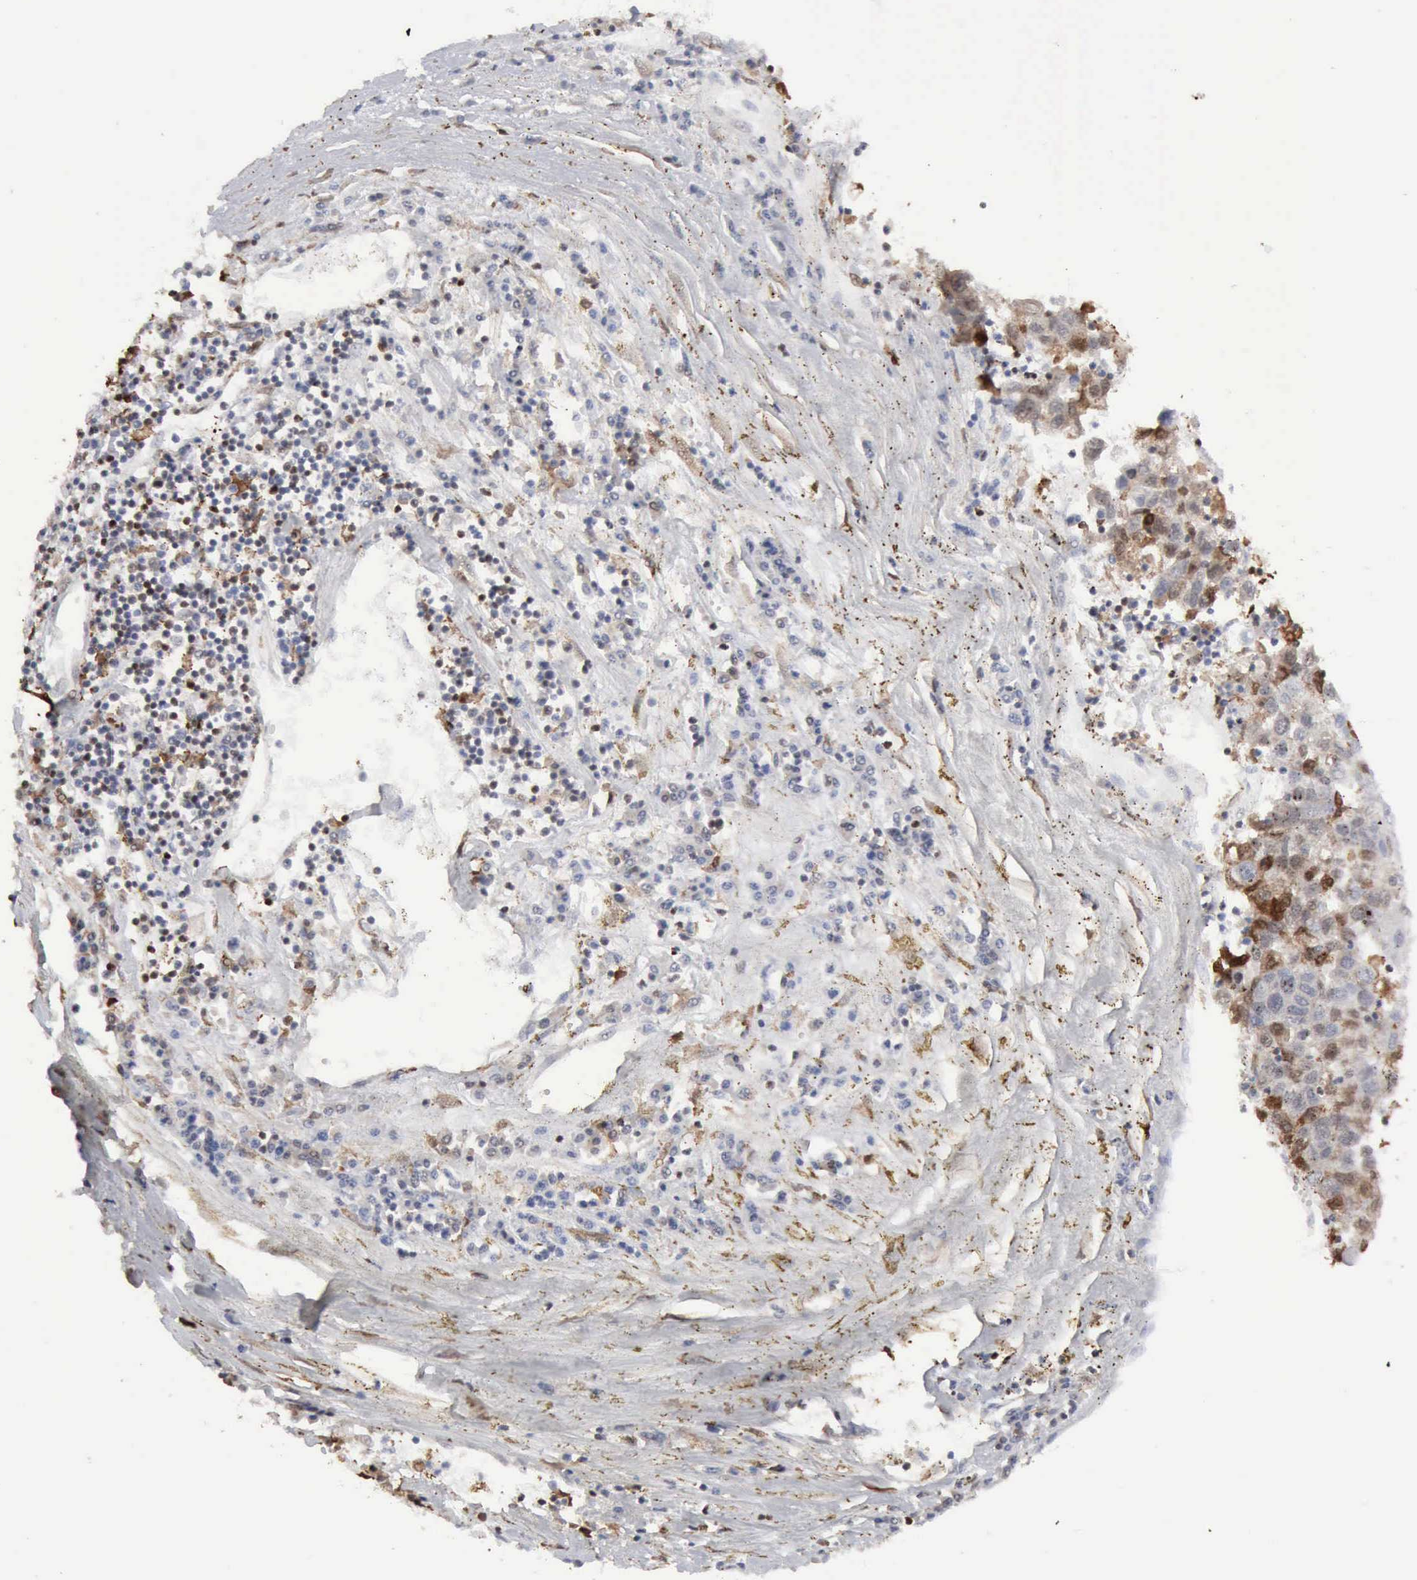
{"staining": {"intensity": "weak", "quantity": "25%-75%", "location": "cytoplasmic/membranous,nuclear"}, "tissue": "liver cancer", "cell_type": "Tumor cells", "image_type": "cancer", "snomed": [{"axis": "morphology", "description": "Carcinoma, Hepatocellular, NOS"}, {"axis": "topography", "description": "Liver"}], "caption": "A photomicrograph of human liver cancer (hepatocellular carcinoma) stained for a protein reveals weak cytoplasmic/membranous and nuclear brown staining in tumor cells.", "gene": "STAT1", "patient": {"sex": "male", "age": 49}}